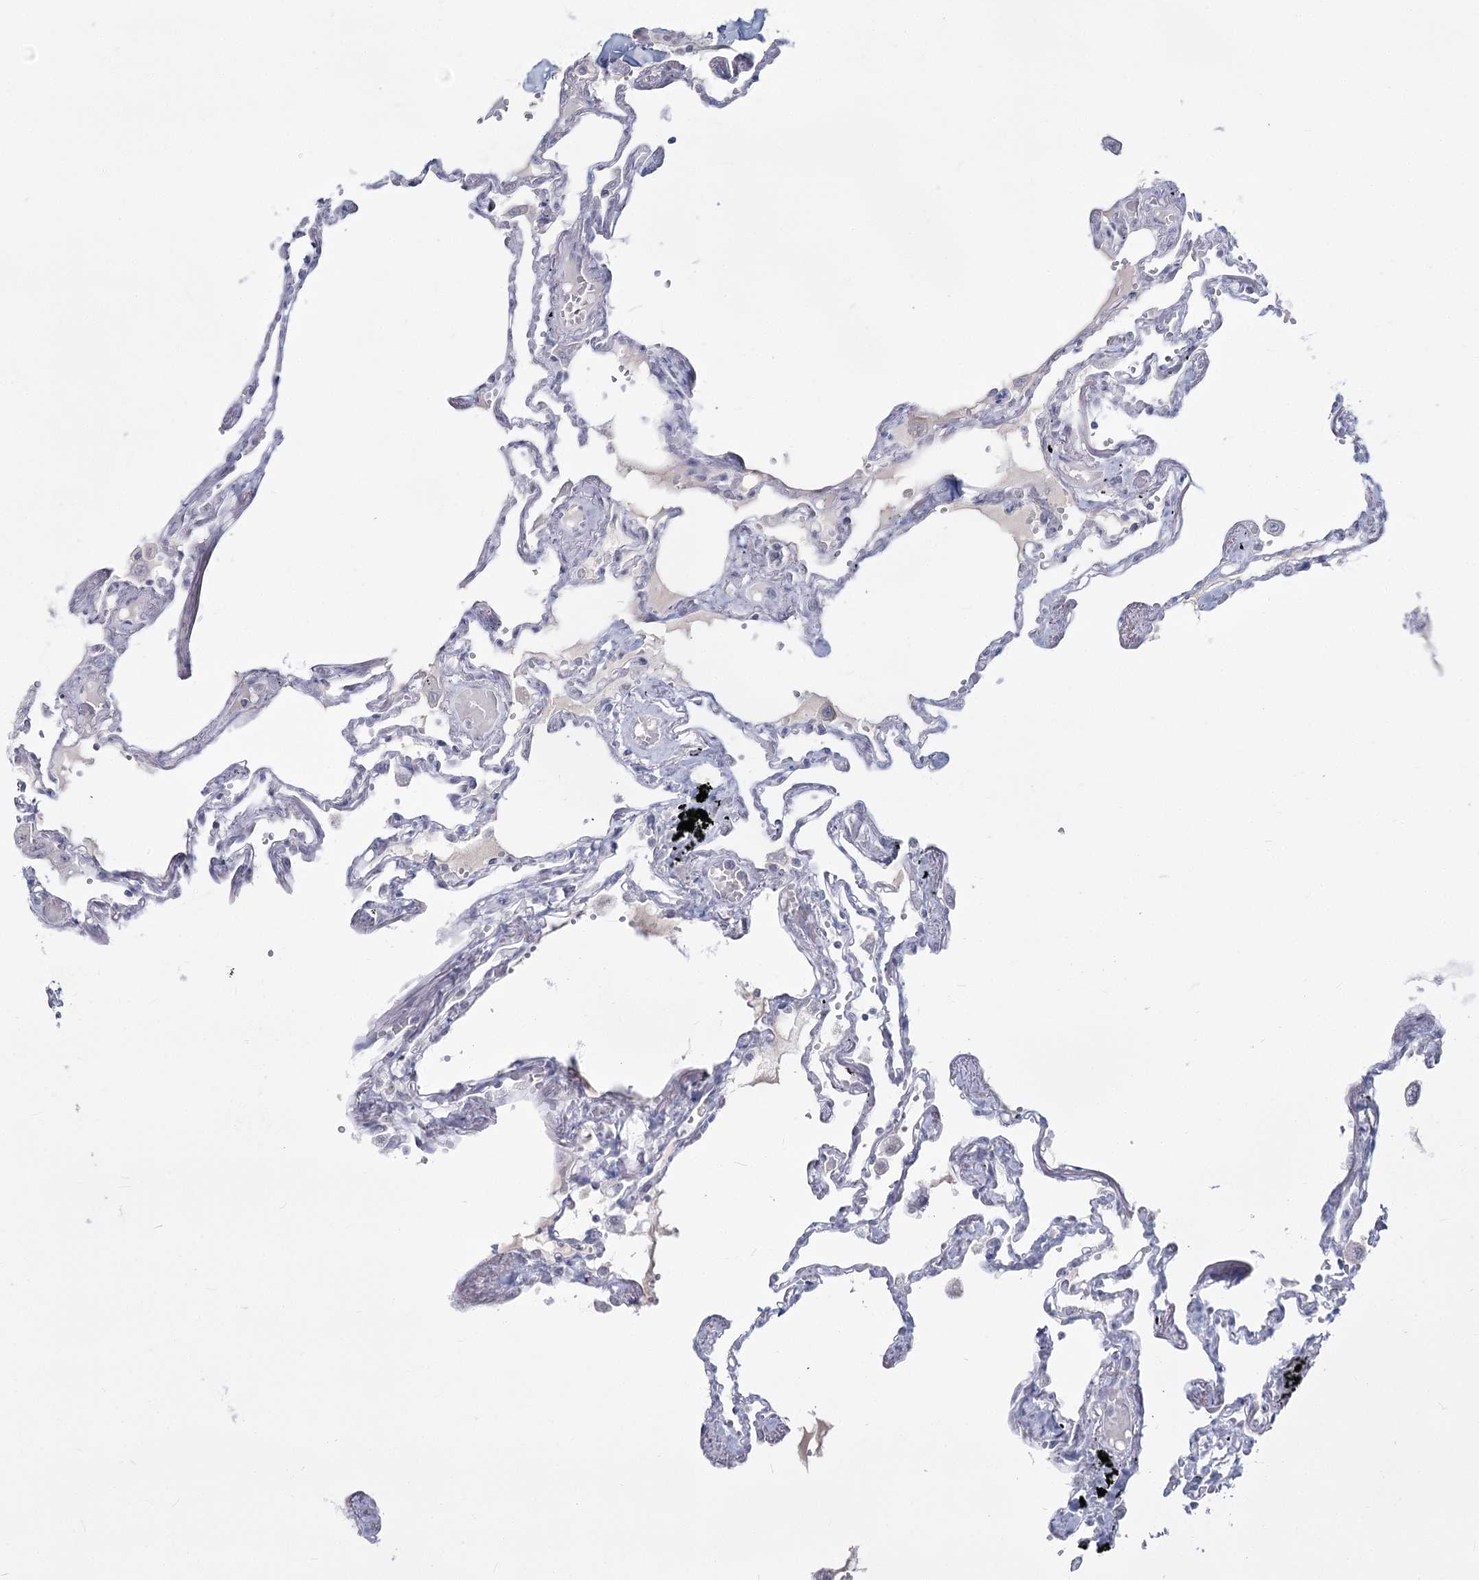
{"staining": {"intensity": "negative", "quantity": "none", "location": "none"}, "tissue": "lung", "cell_type": "Alveolar cells", "image_type": "normal", "snomed": [{"axis": "morphology", "description": "Normal tissue, NOS"}, {"axis": "topography", "description": "Lung"}], "caption": "This is an immunohistochemistry (IHC) photomicrograph of unremarkable human lung. There is no positivity in alveolar cells.", "gene": "LY6G5C", "patient": {"sex": "female", "age": 67}}